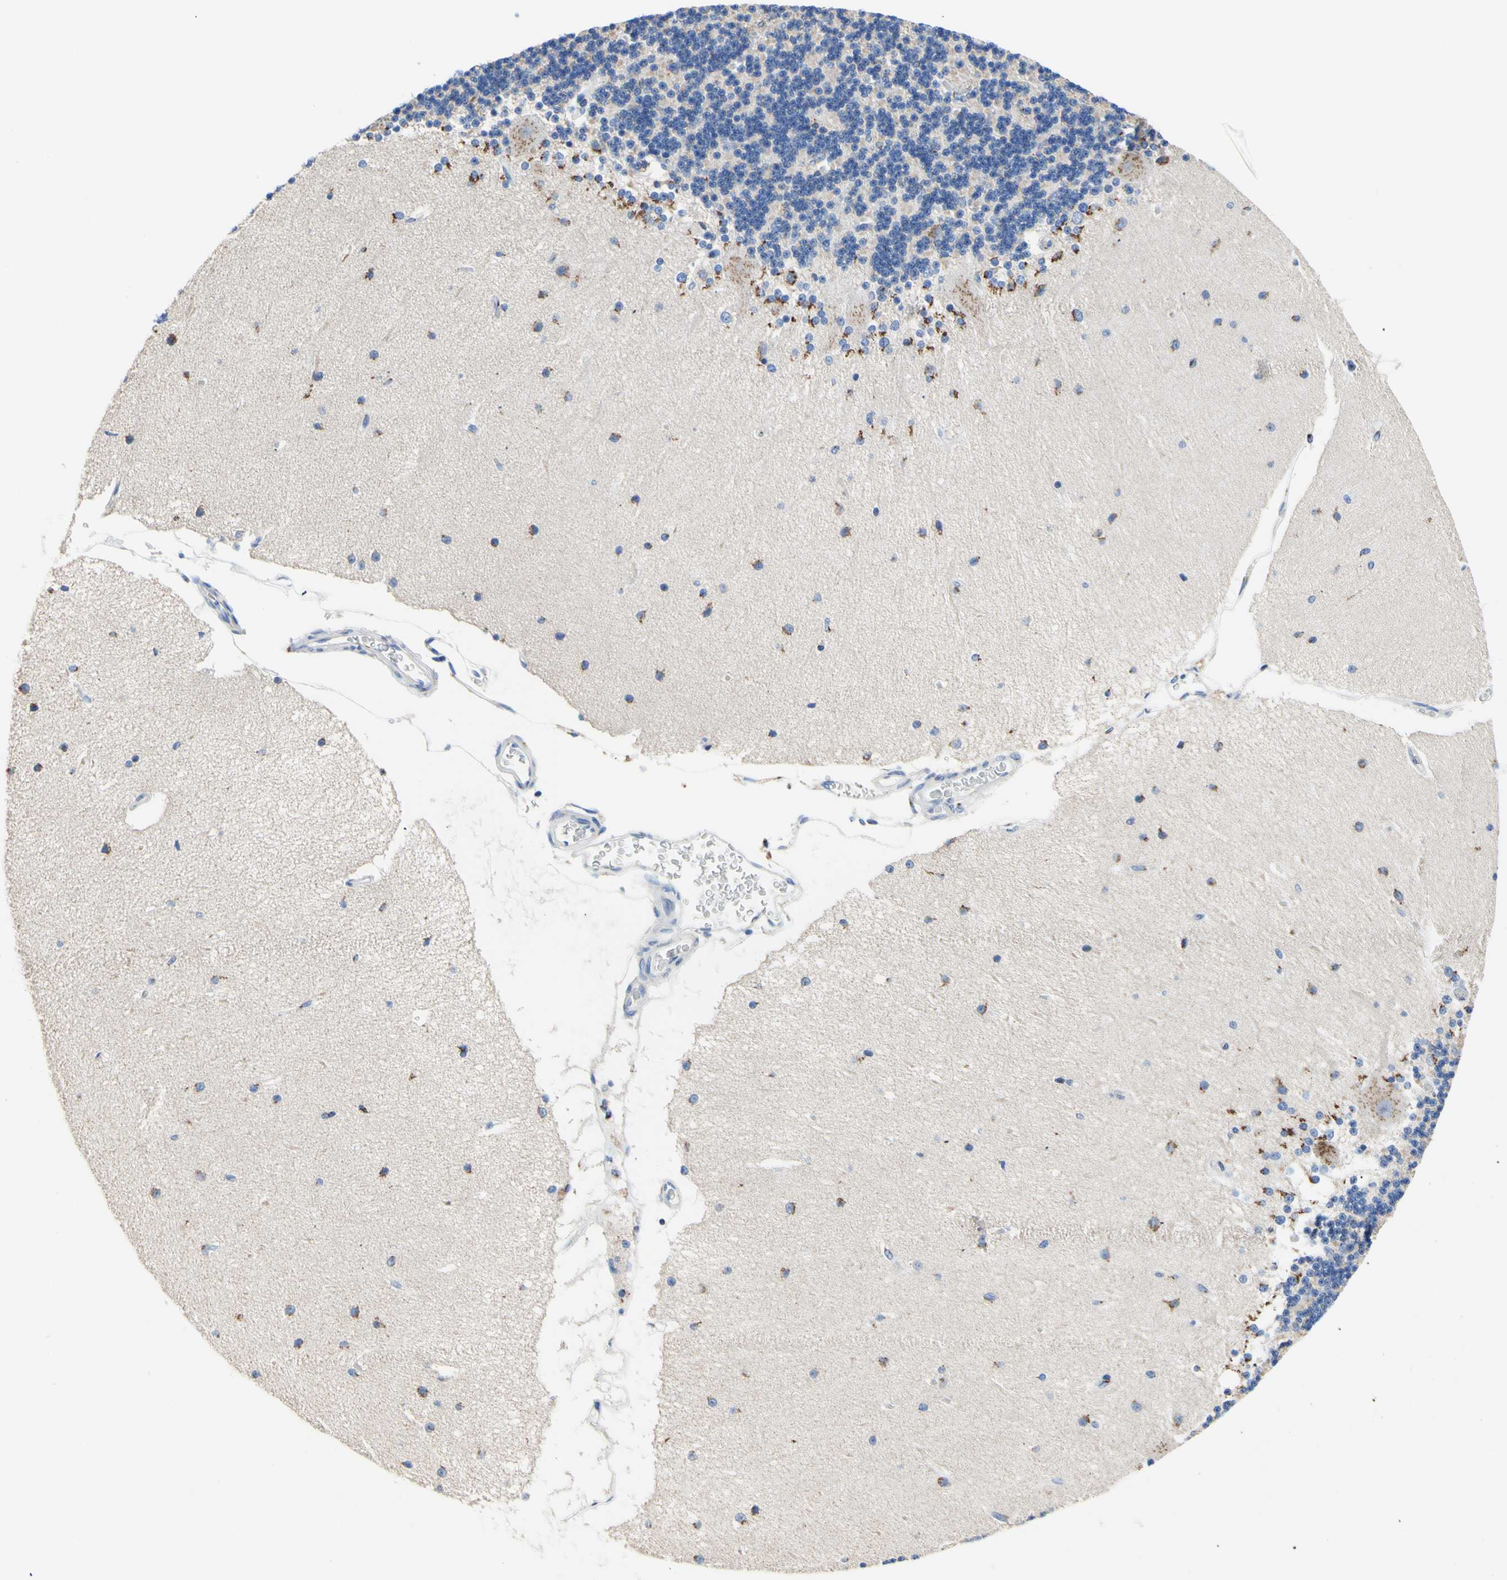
{"staining": {"intensity": "weak", "quantity": "25%-75%", "location": "cytoplasmic/membranous"}, "tissue": "cerebellum", "cell_type": "Cells in granular layer", "image_type": "normal", "snomed": [{"axis": "morphology", "description": "Normal tissue, NOS"}, {"axis": "topography", "description": "Cerebellum"}], "caption": "This histopathology image reveals immunohistochemistry staining of benign cerebellum, with low weak cytoplasmic/membranous positivity in about 25%-75% of cells in granular layer.", "gene": "GALNT2", "patient": {"sex": "female", "age": 54}}